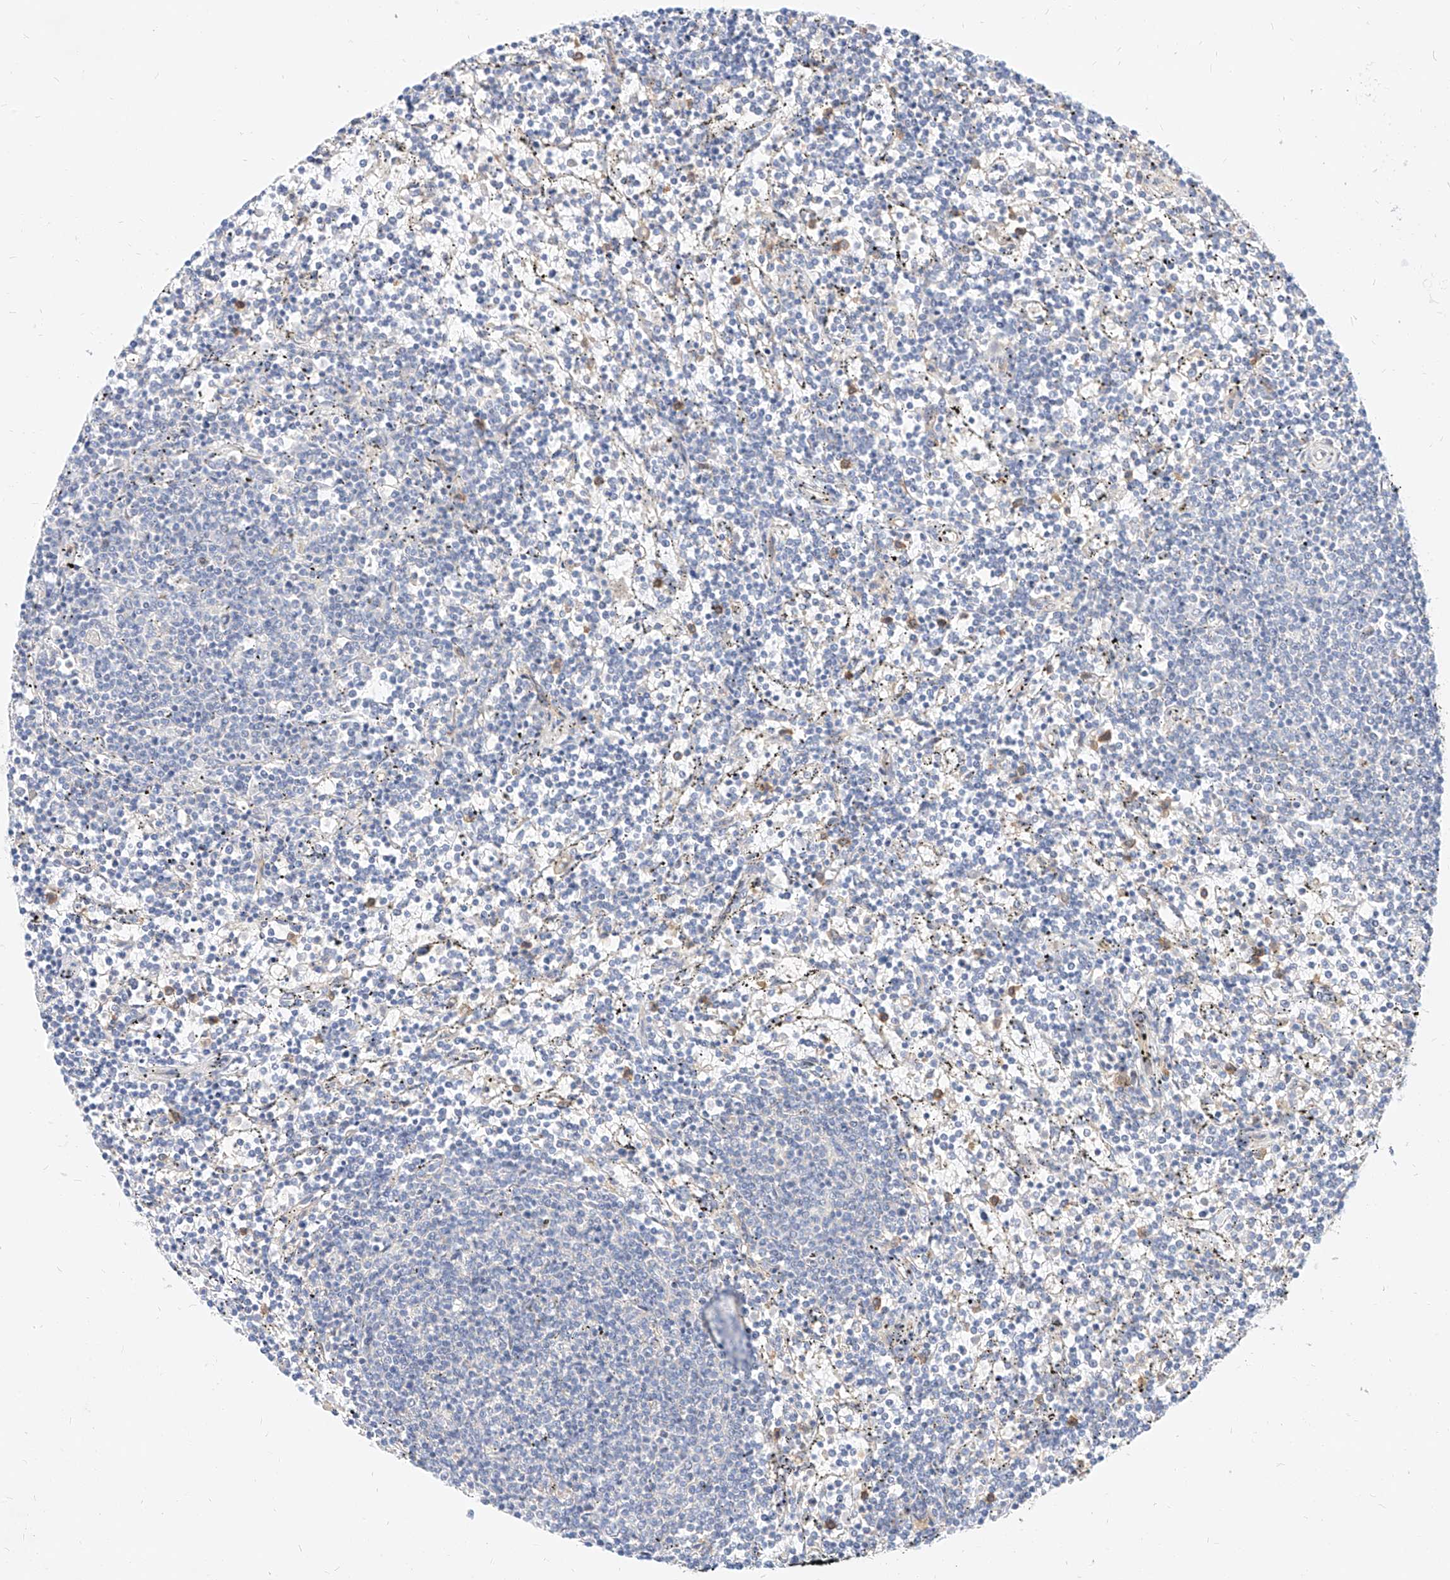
{"staining": {"intensity": "negative", "quantity": "none", "location": "none"}, "tissue": "lymphoma", "cell_type": "Tumor cells", "image_type": "cancer", "snomed": [{"axis": "morphology", "description": "Malignant lymphoma, non-Hodgkin's type, Low grade"}, {"axis": "topography", "description": "Spleen"}], "caption": "Lymphoma stained for a protein using IHC shows no staining tumor cells.", "gene": "NFAM1", "patient": {"sex": "female", "age": 50}}